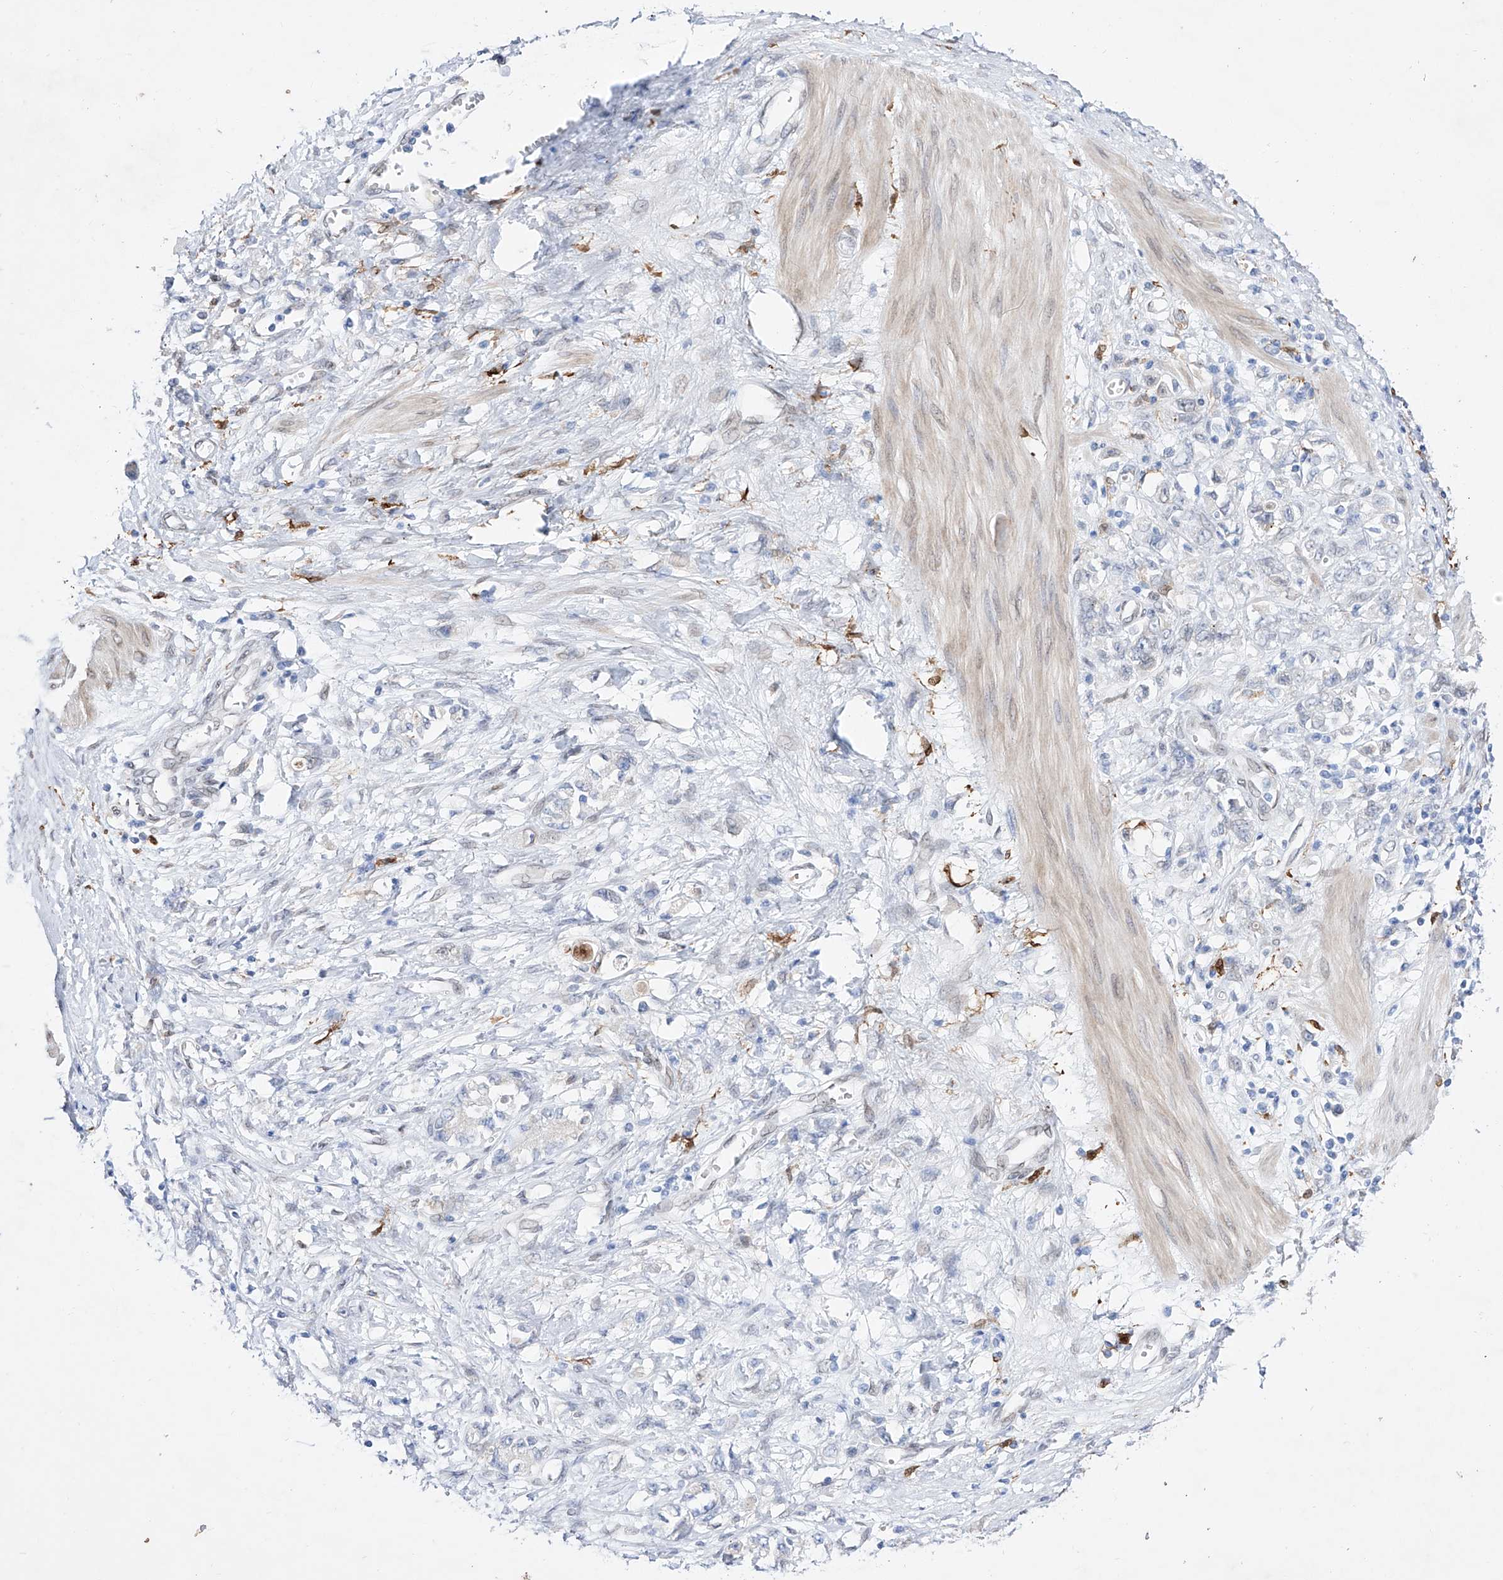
{"staining": {"intensity": "negative", "quantity": "none", "location": "none"}, "tissue": "stomach cancer", "cell_type": "Tumor cells", "image_type": "cancer", "snomed": [{"axis": "morphology", "description": "Adenocarcinoma, NOS"}, {"axis": "topography", "description": "Stomach"}], "caption": "Micrograph shows no significant protein positivity in tumor cells of stomach cancer (adenocarcinoma).", "gene": "LCLAT1", "patient": {"sex": "female", "age": 76}}